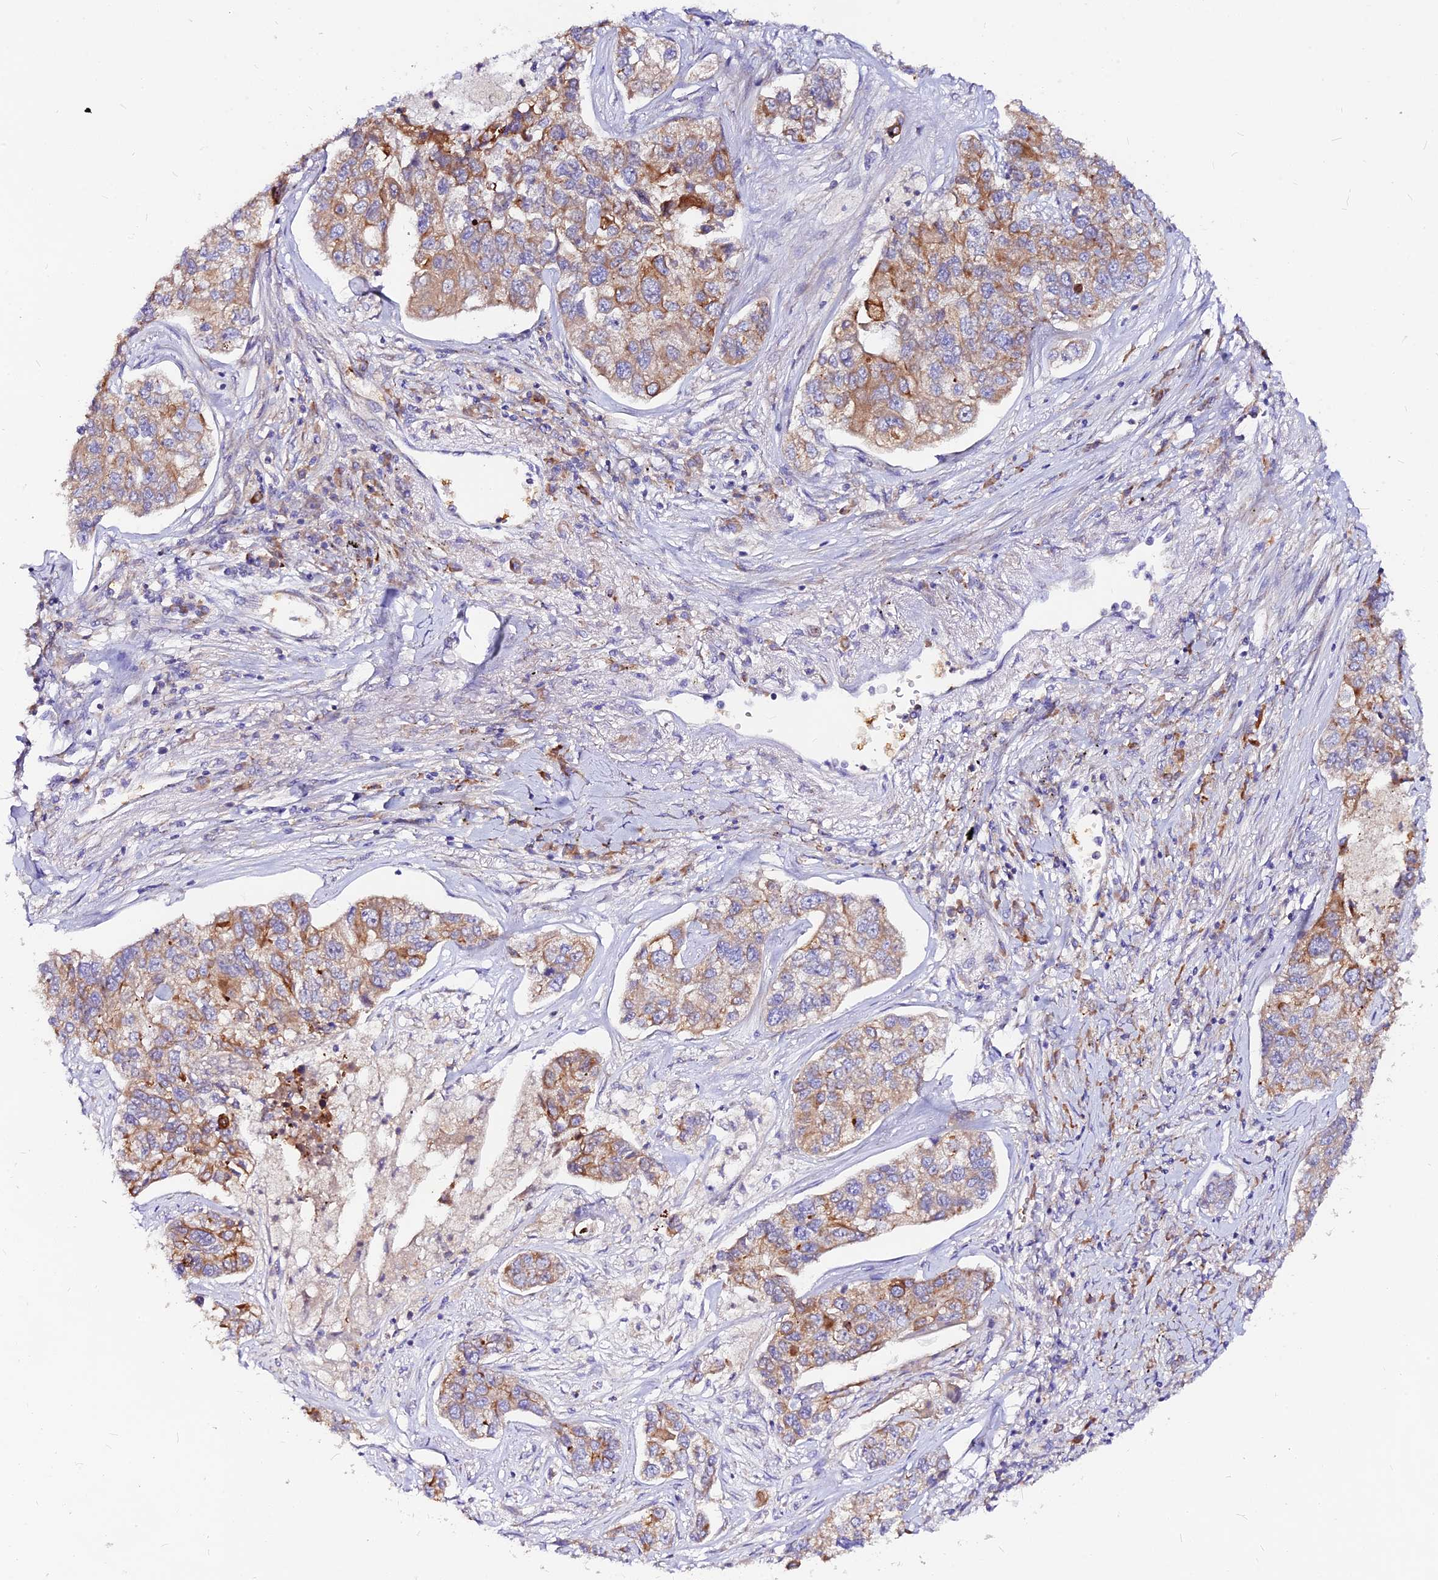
{"staining": {"intensity": "moderate", "quantity": "<25%", "location": "cytoplasmic/membranous"}, "tissue": "lung cancer", "cell_type": "Tumor cells", "image_type": "cancer", "snomed": [{"axis": "morphology", "description": "Adenocarcinoma, NOS"}, {"axis": "topography", "description": "Lung"}], "caption": "This is an image of IHC staining of lung cancer, which shows moderate expression in the cytoplasmic/membranous of tumor cells.", "gene": "DENND2D", "patient": {"sex": "male", "age": 49}}